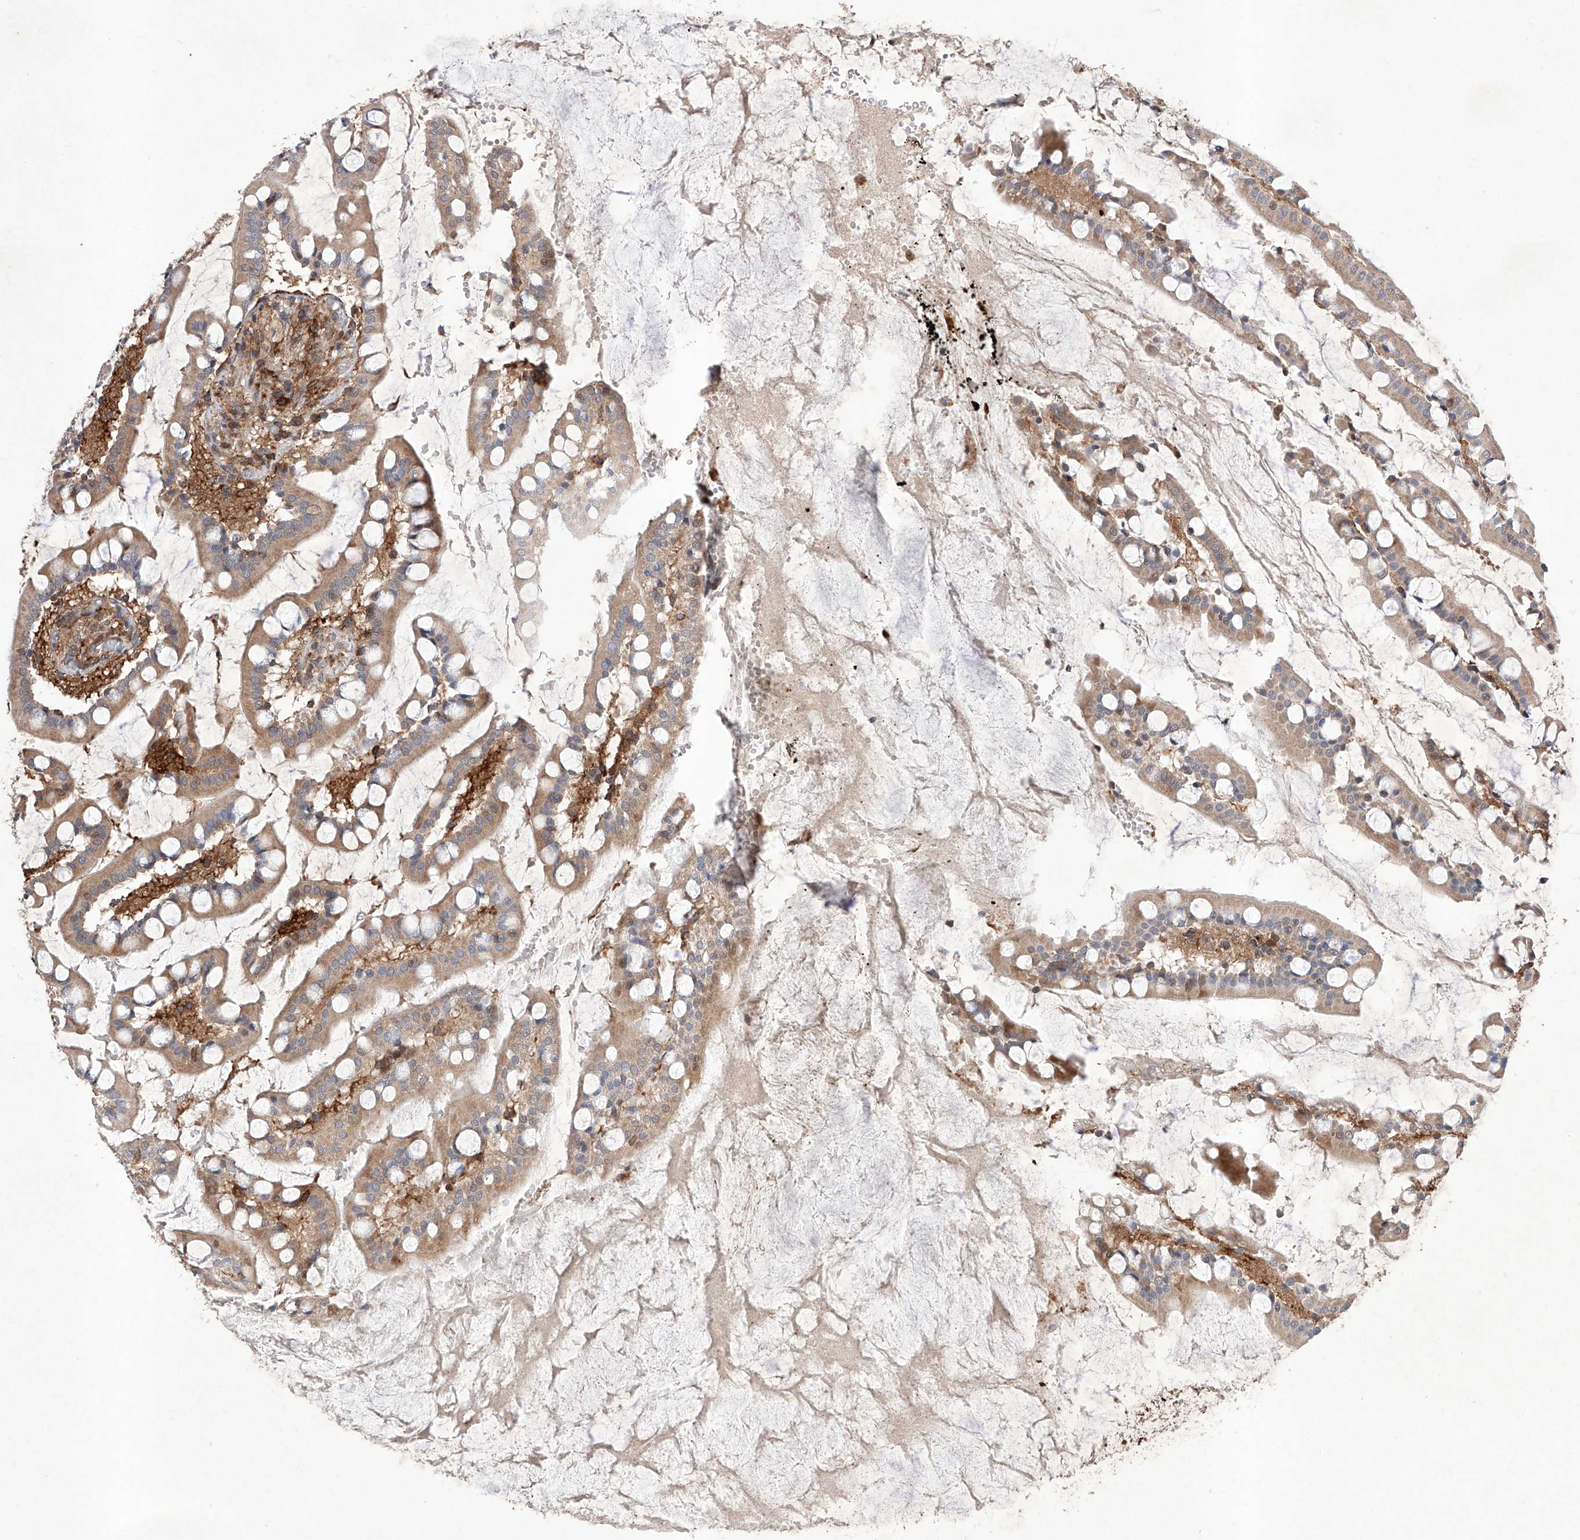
{"staining": {"intensity": "strong", "quantity": ">75%", "location": "cytoplasmic/membranous"}, "tissue": "small intestine", "cell_type": "Glandular cells", "image_type": "normal", "snomed": [{"axis": "morphology", "description": "Normal tissue, NOS"}, {"axis": "topography", "description": "Small intestine"}], "caption": "The photomicrograph demonstrates a brown stain indicating the presence of a protein in the cytoplasmic/membranous of glandular cells in small intestine.", "gene": "TIMM23", "patient": {"sex": "male", "age": 52}}